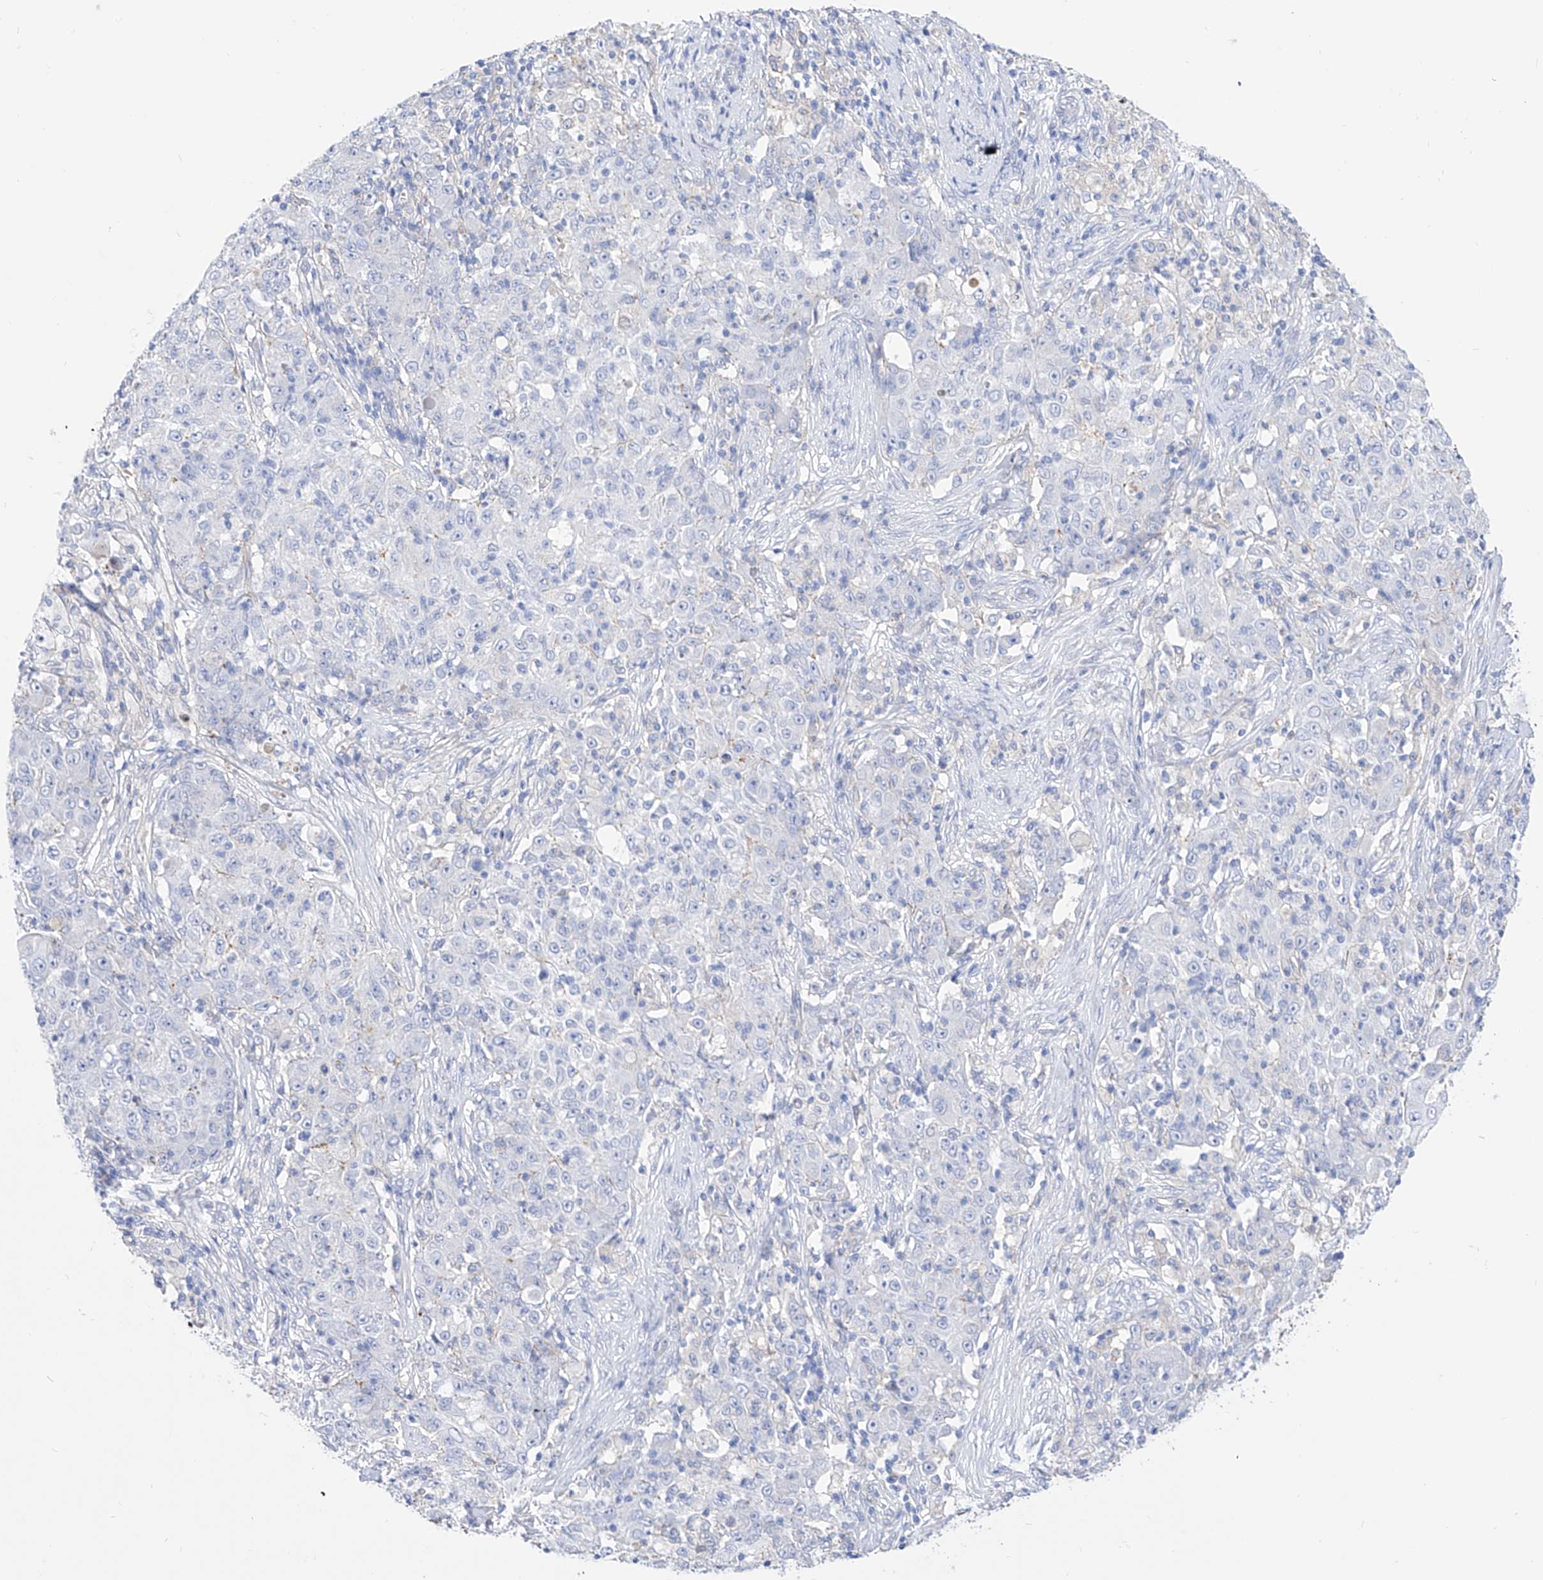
{"staining": {"intensity": "negative", "quantity": "none", "location": "none"}, "tissue": "ovarian cancer", "cell_type": "Tumor cells", "image_type": "cancer", "snomed": [{"axis": "morphology", "description": "Carcinoma, endometroid"}, {"axis": "topography", "description": "Ovary"}], "caption": "DAB (3,3'-diaminobenzidine) immunohistochemical staining of ovarian endometroid carcinoma displays no significant staining in tumor cells.", "gene": "ZNF653", "patient": {"sex": "female", "age": 42}}